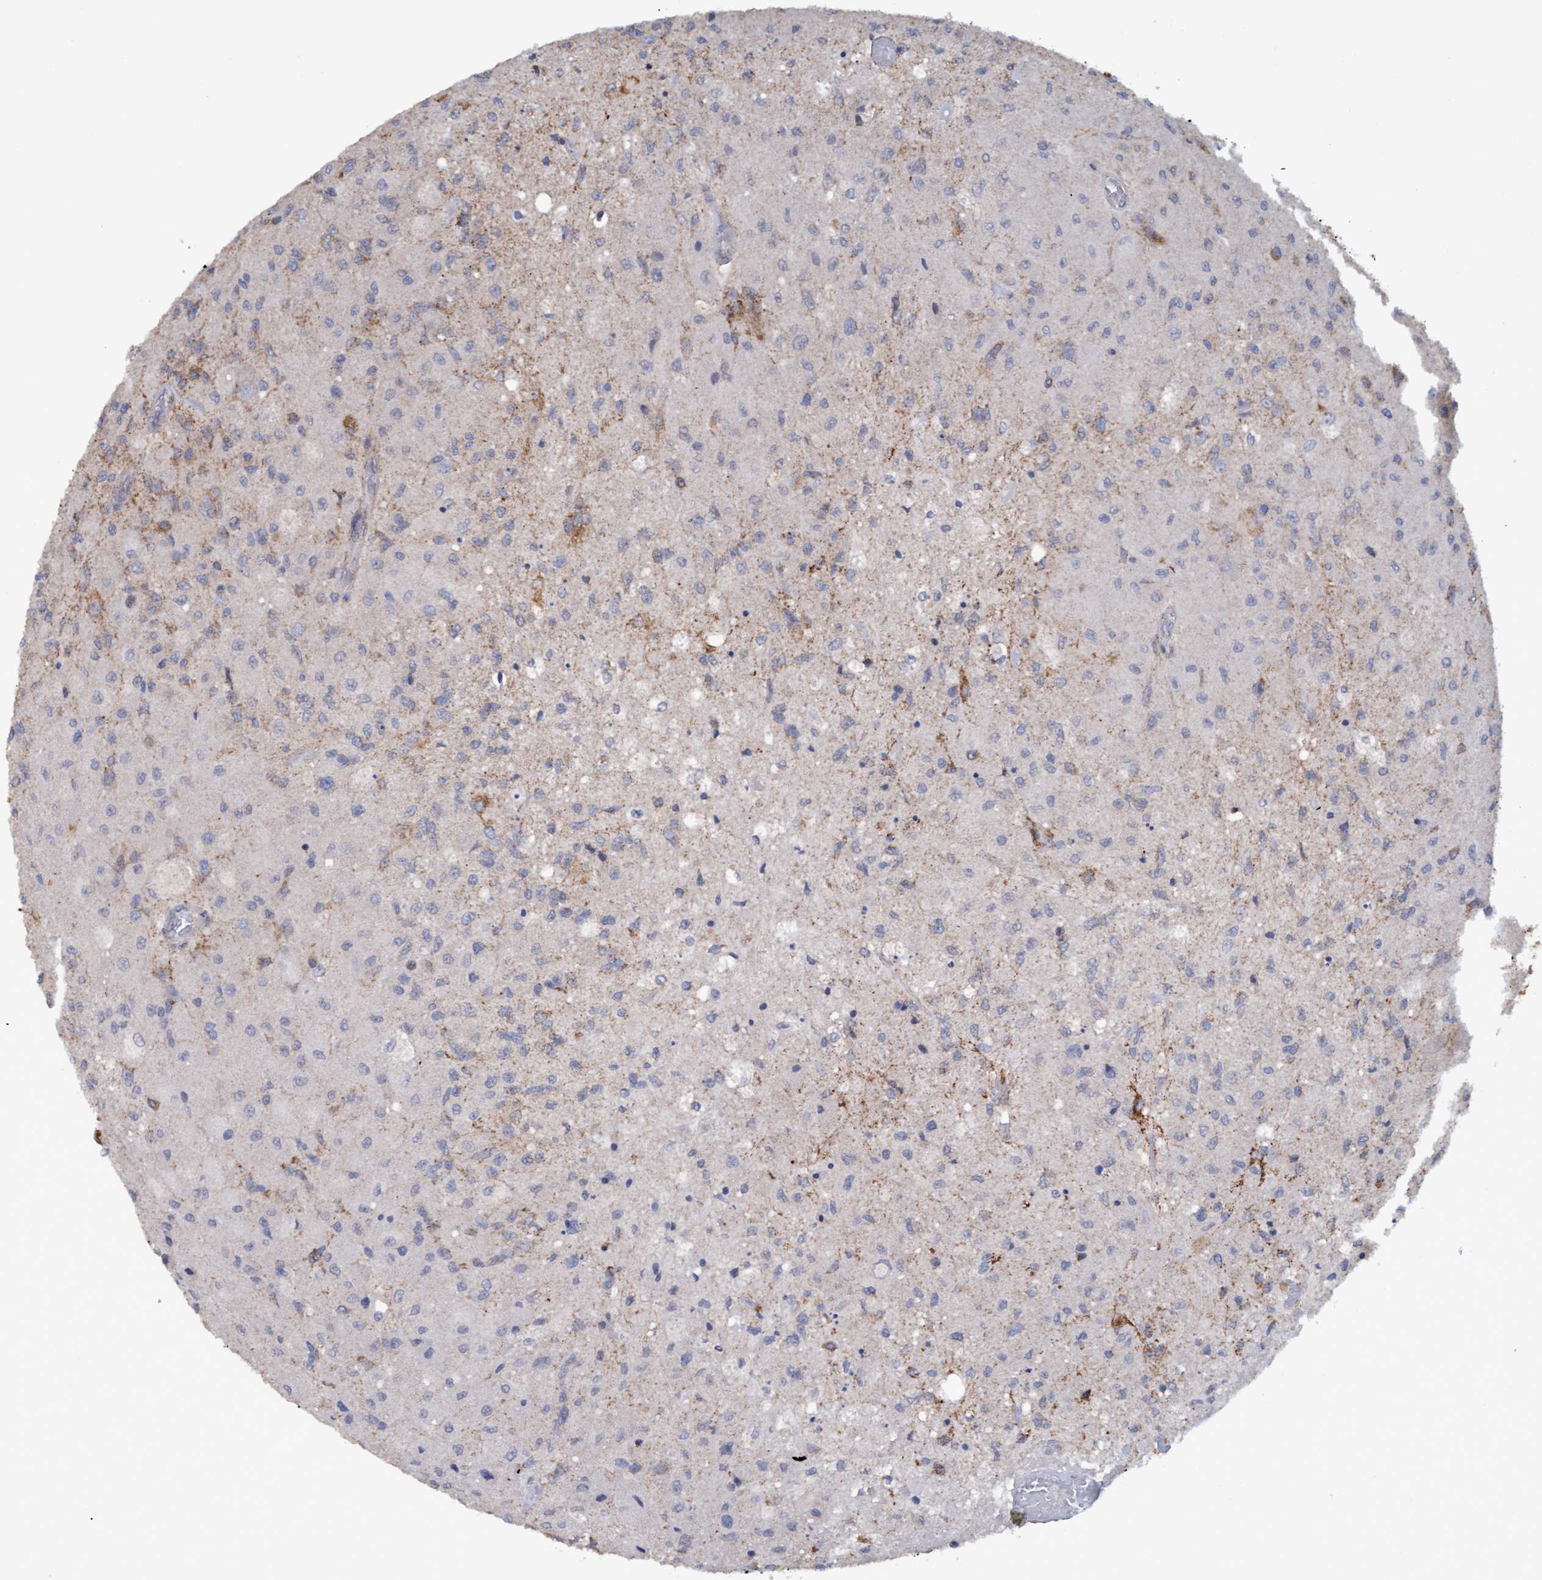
{"staining": {"intensity": "negative", "quantity": "none", "location": "none"}, "tissue": "glioma", "cell_type": "Tumor cells", "image_type": "cancer", "snomed": [{"axis": "morphology", "description": "Normal tissue, NOS"}, {"axis": "morphology", "description": "Glioma, malignant, High grade"}, {"axis": "topography", "description": "Cerebral cortex"}], "caption": "High power microscopy image of an immunohistochemistry photomicrograph of malignant high-grade glioma, revealing no significant expression in tumor cells.", "gene": "MGLL", "patient": {"sex": "male", "age": 77}}